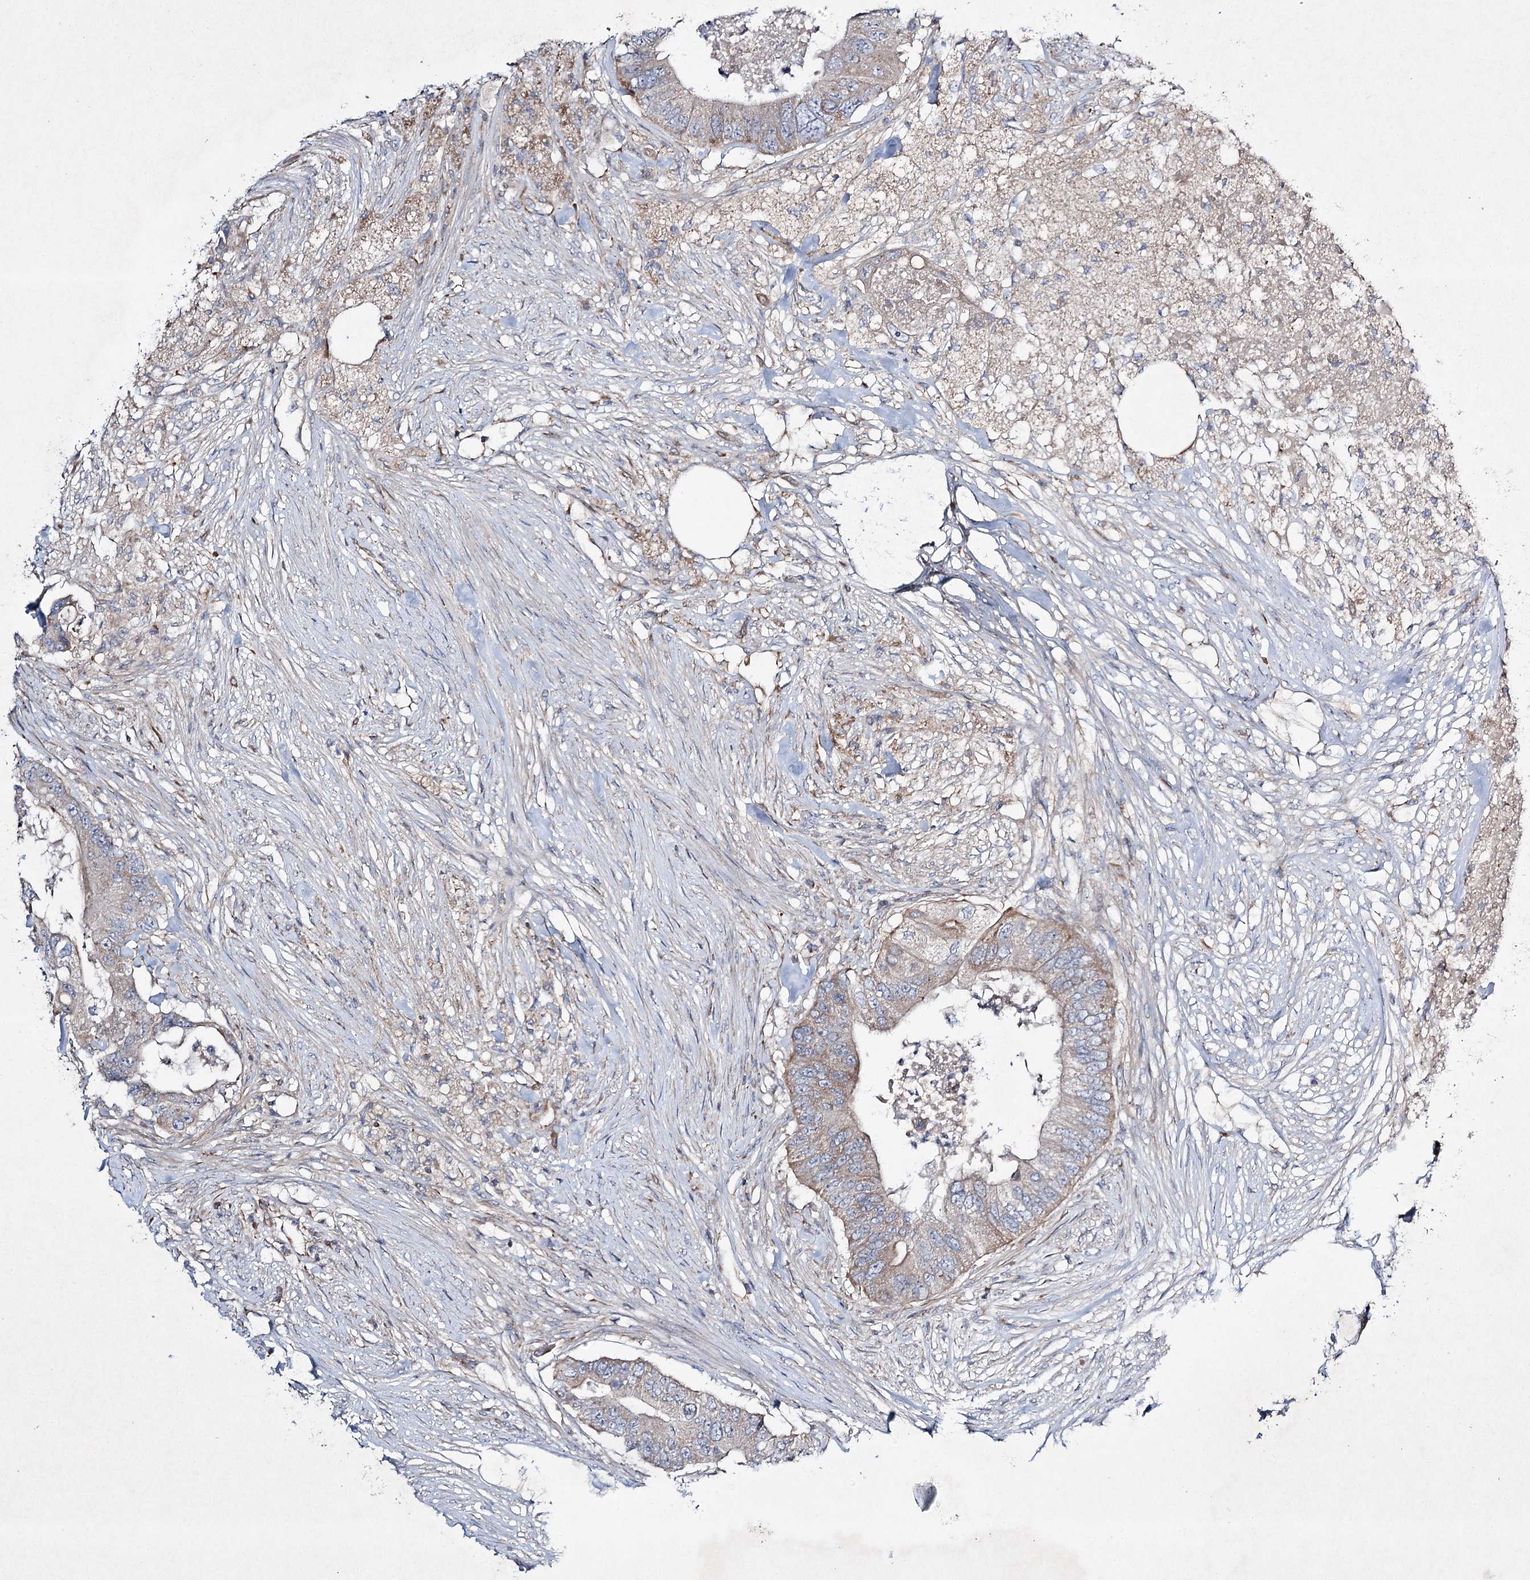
{"staining": {"intensity": "weak", "quantity": "<25%", "location": "cytoplasmic/membranous"}, "tissue": "colorectal cancer", "cell_type": "Tumor cells", "image_type": "cancer", "snomed": [{"axis": "morphology", "description": "Adenocarcinoma, NOS"}, {"axis": "topography", "description": "Colon"}], "caption": "A histopathology image of colorectal adenocarcinoma stained for a protein reveals no brown staining in tumor cells. (IHC, brightfield microscopy, high magnification).", "gene": "KIAA0825", "patient": {"sex": "male", "age": 71}}